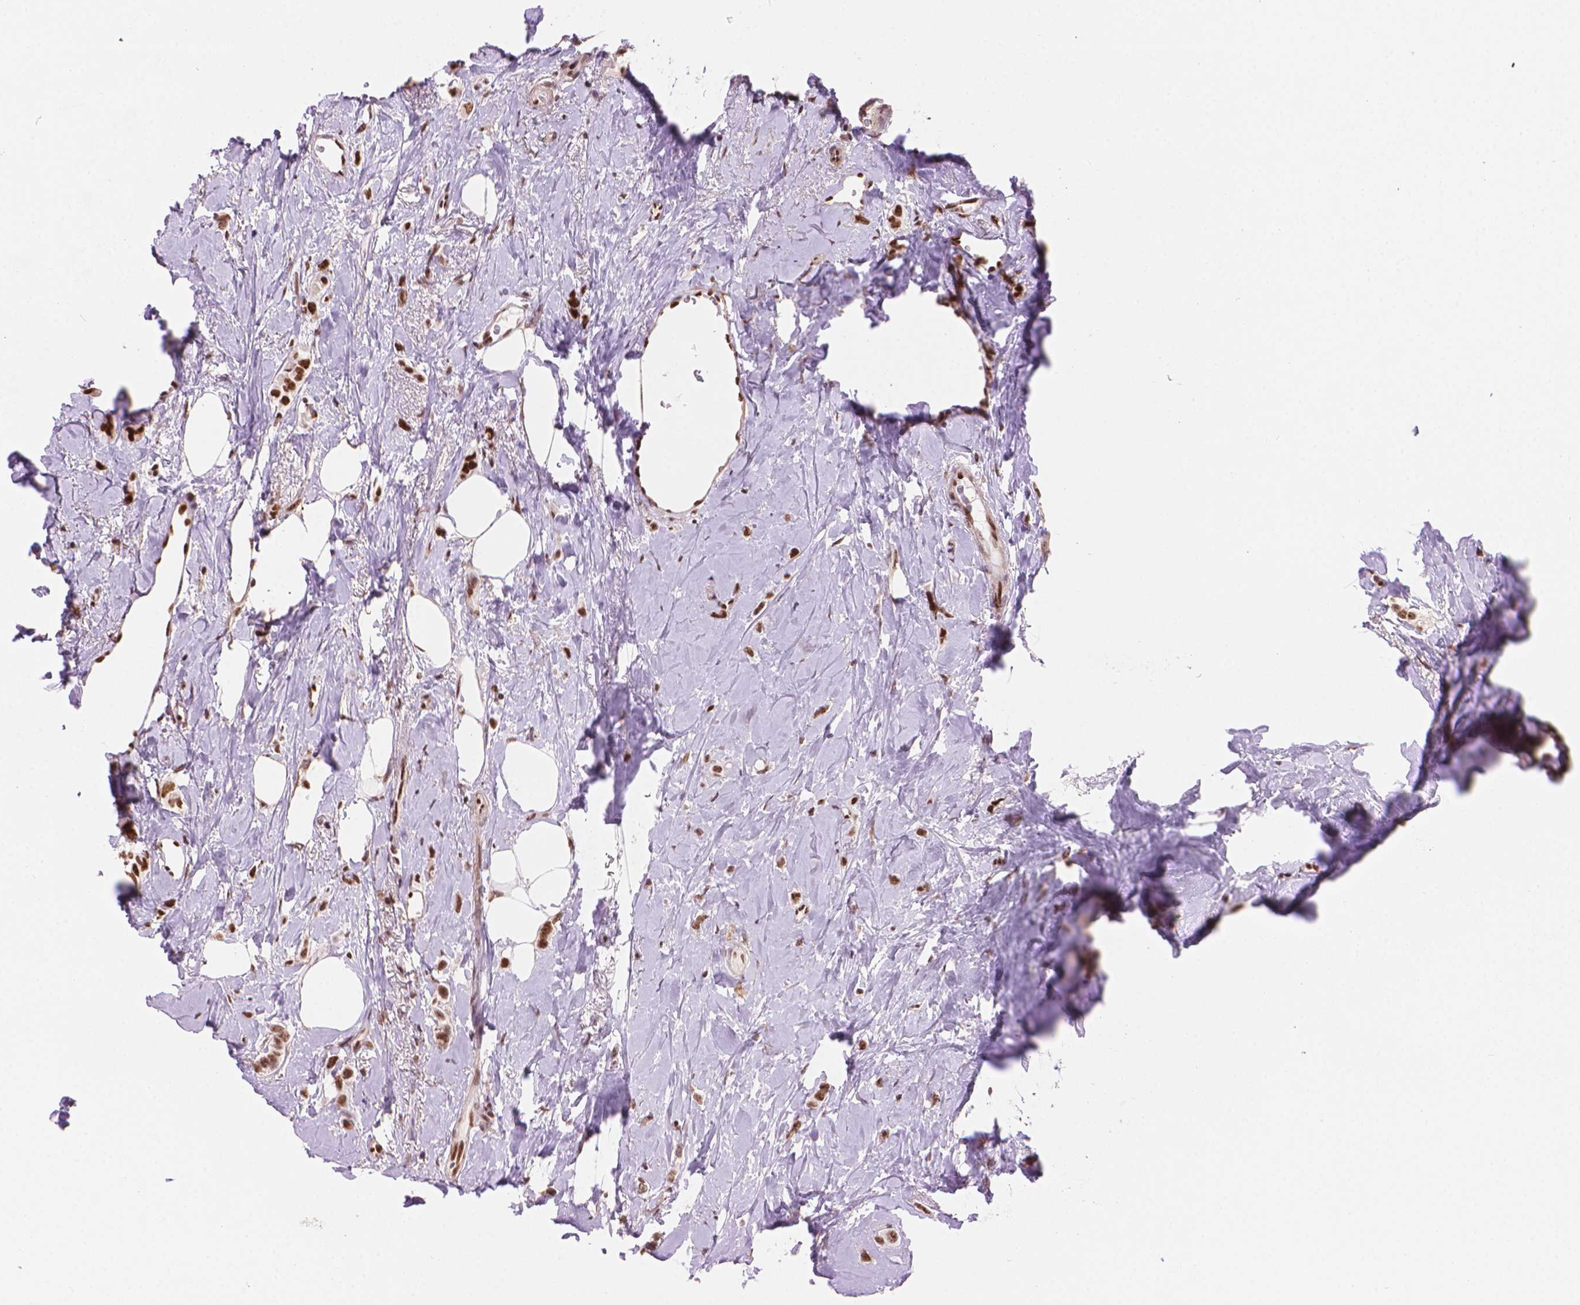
{"staining": {"intensity": "strong", "quantity": ">75%", "location": "nuclear"}, "tissue": "breast cancer", "cell_type": "Tumor cells", "image_type": "cancer", "snomed": [{"axis": "morphology", "description": "Lobular carcinoma"}, {"axis": "topography", "description": "Breast"}], "caption": "Protein expression analysis of breast lobular carcinoma shows strong nuclear expression in about >75% of tumor cells.", "gene": "UBN1", "patient": {"sex": "female", "age": 66}}